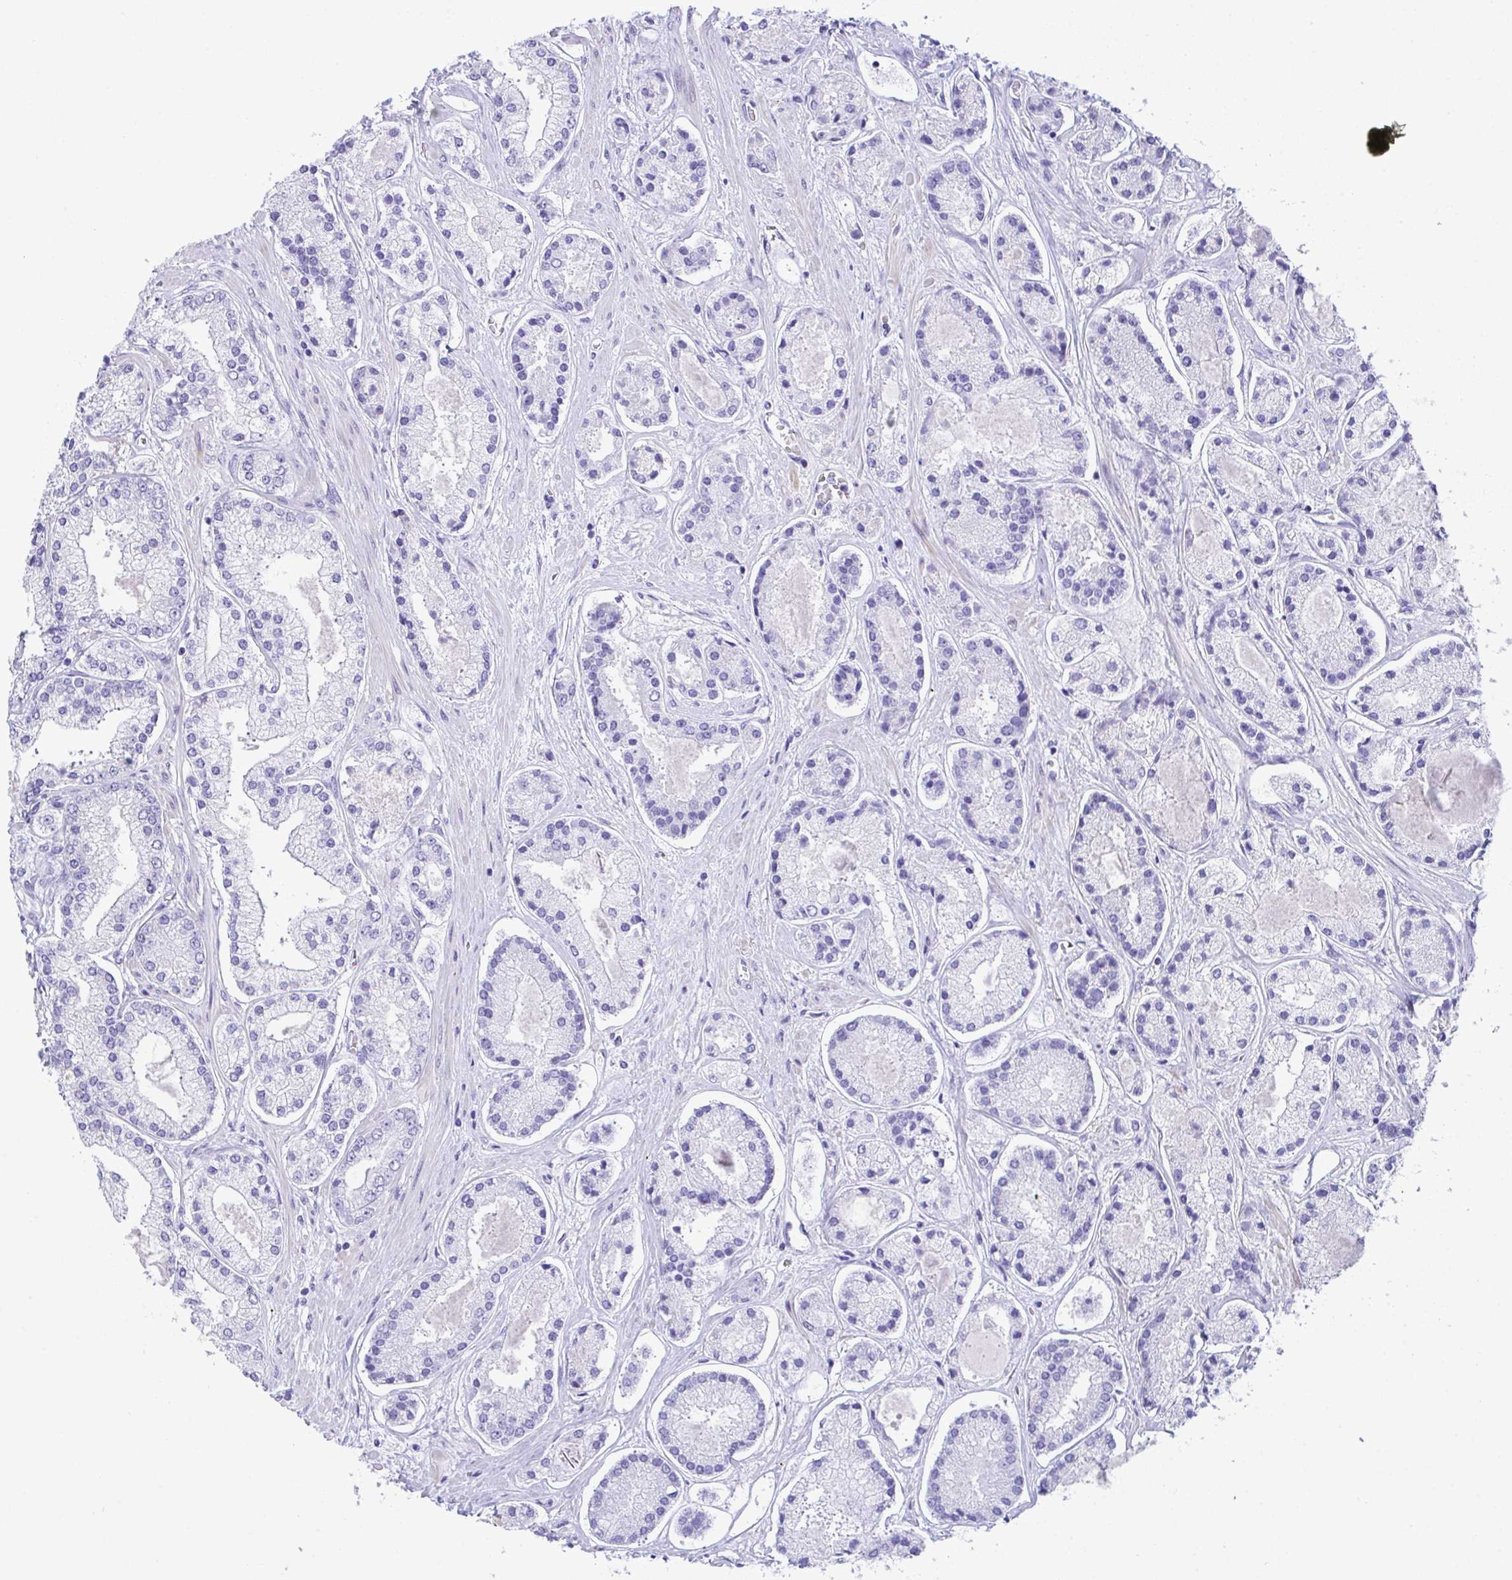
{"staining": {"intensity": "negative", "quantity": "none", "location": "none"}, "tissue": "prostate cancer", "cell_type": "Tumor cells", "image_type": "cancer", "snomed": [{"axis": "morphology", "description": "Adenocarcinoma, High grade"}, {"axis": "topography", "description": "Prostate"}], "caption": "The image reveals no staining of tumor cells in prostate cancer. Brightfield microscopy of IHC stained with DAB (brown) and hematoxylin (blue), captured at high magnification.", "gene": "KMT2E", "patient": {"sex": "male", "age": 67}}